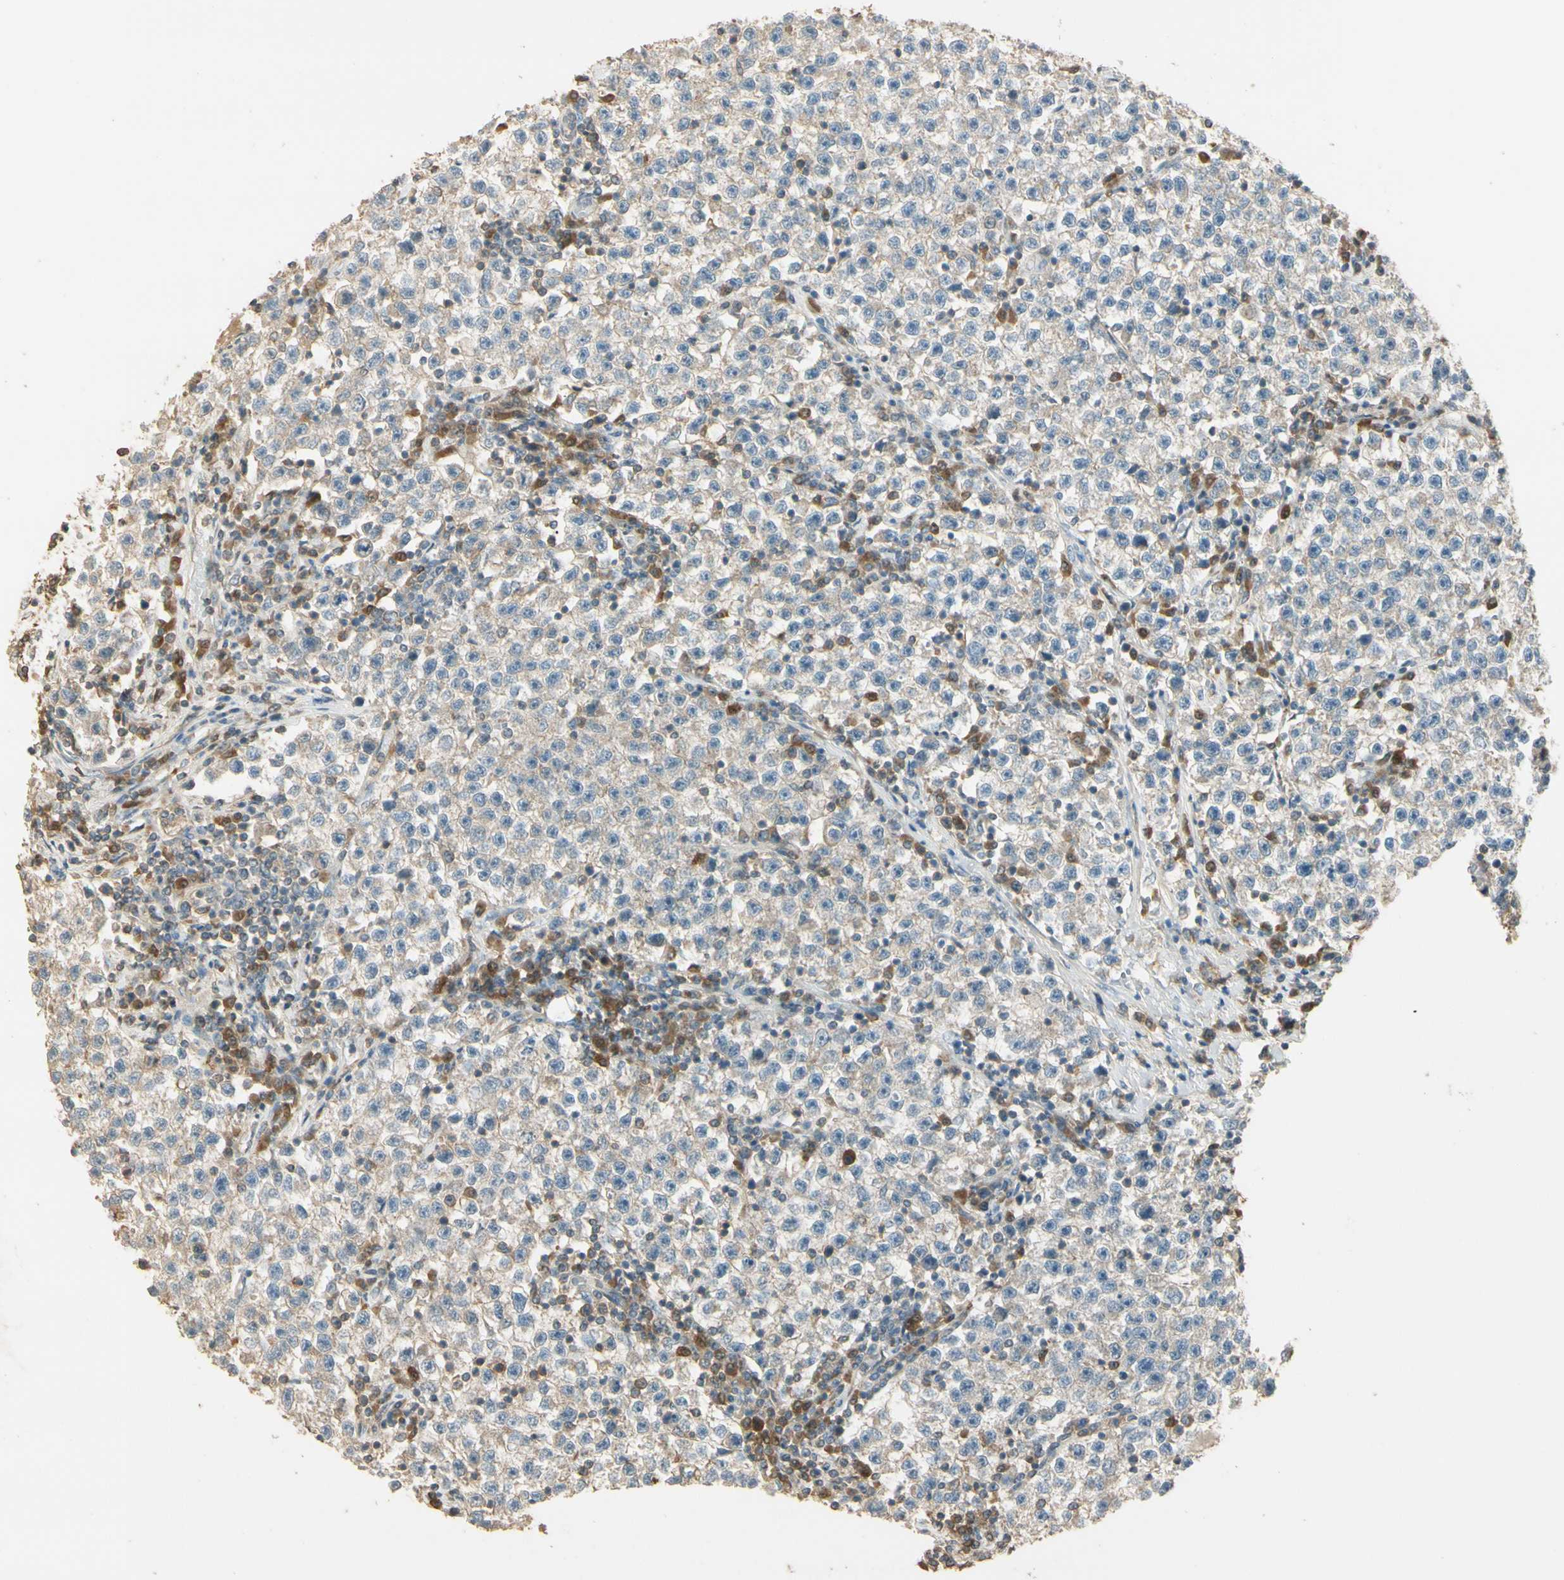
{"staining": {"intensity": "weak", "quantity": "25%-75%", "location": "cytoplasmic/membranous"}, "tissue": "testis cancer", "cell_type": "Tumor cells", "image_type": "cancer", "snomed": [{"axis": "morphology", "description": "Seminoma, NOS"}, {"axis": "topography", "description": "Testis"}], "caption": "Immunohistochemical staining of human testis cancer demonstrates low levels of weak cytoplasmic/membranous protein positivity in approximately 25%-75% of tumor cells. The protein of interest is stained brown, and the nuclei are stained in blue (DAB IHC with brightfield microscopy, high magnification).", "gene": "PLXNA1", "patient": {"sex": "male", "age": 22}}